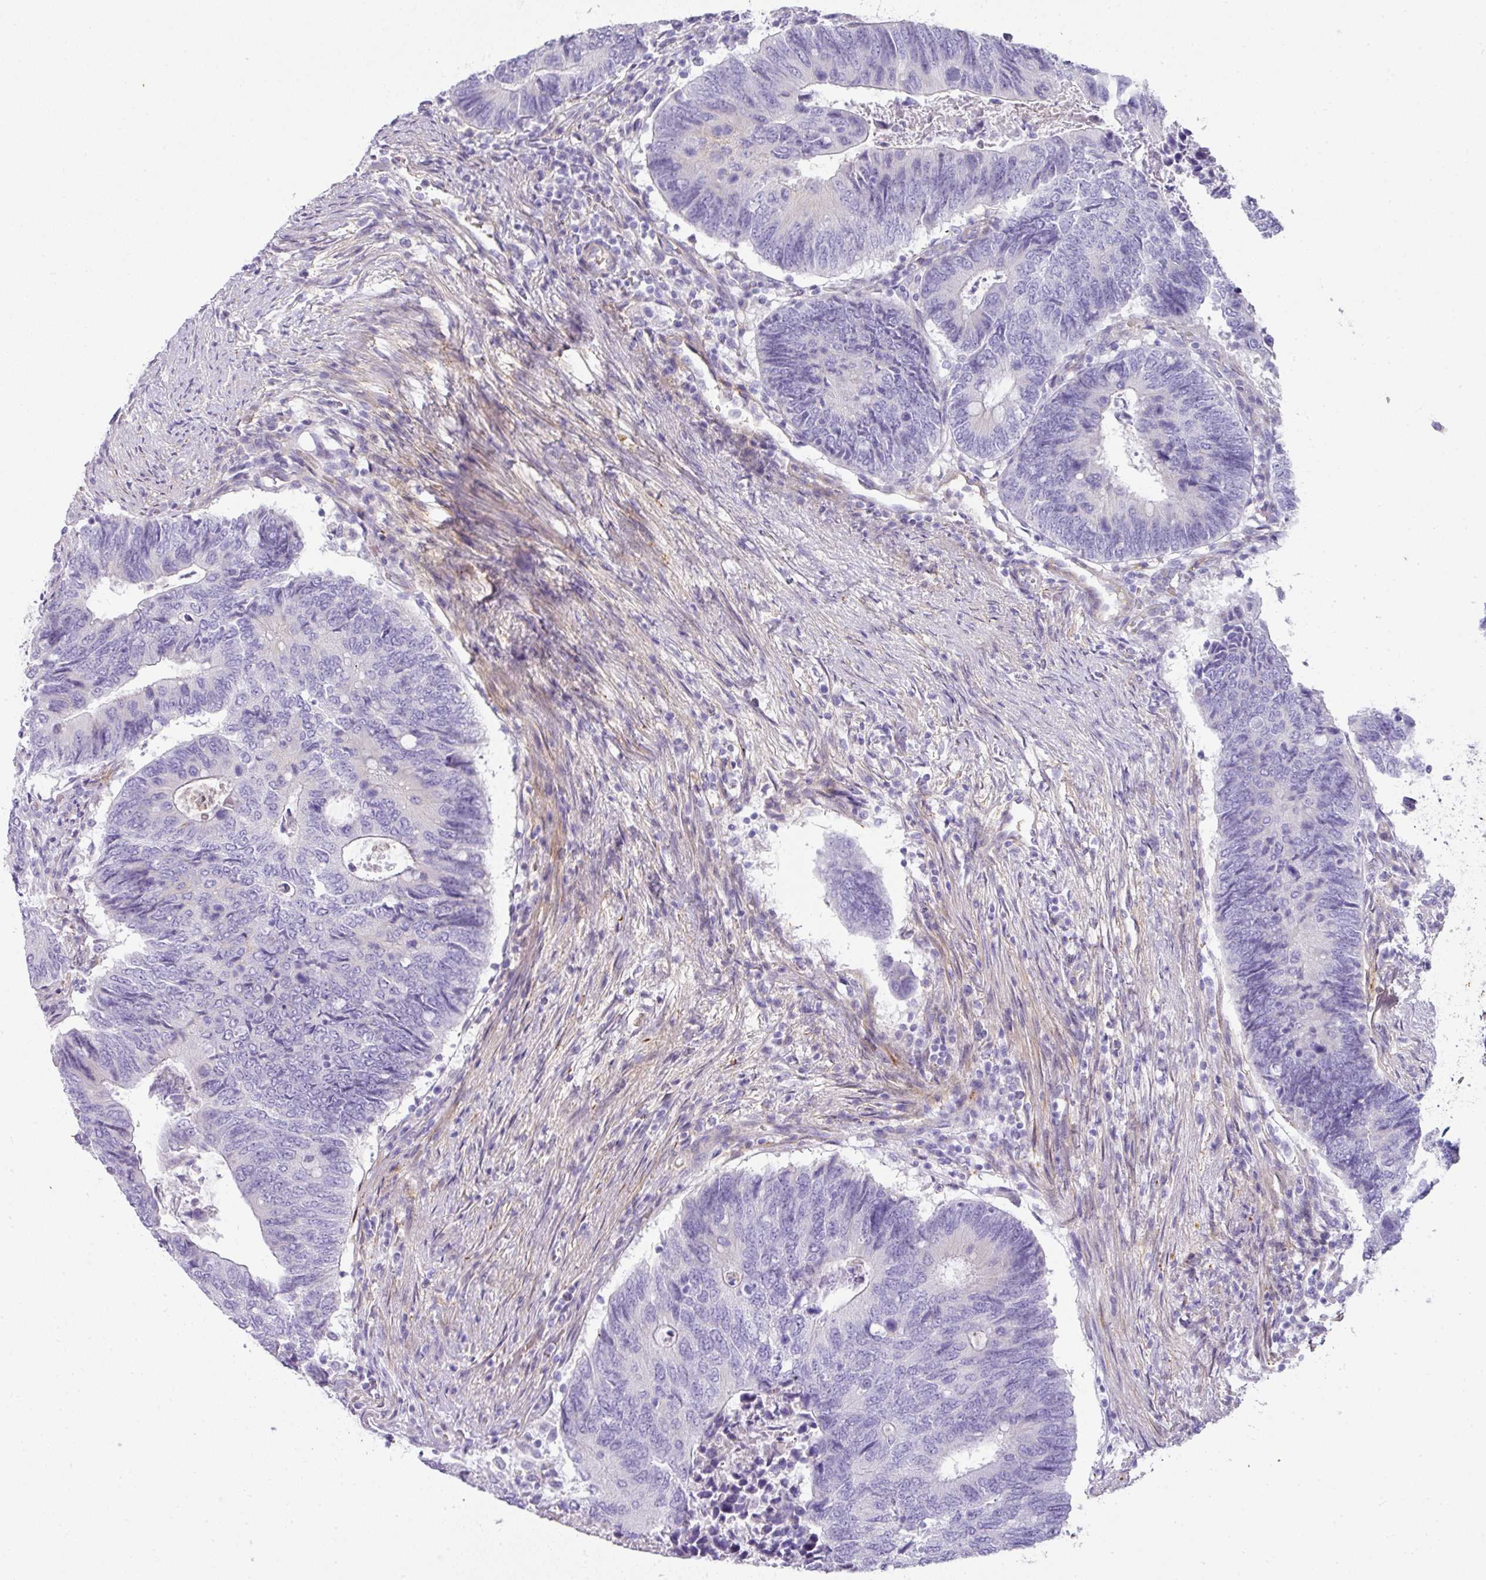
{"staining": {"intensity": "negative", "quantity": "none", "location": "none"}, "tissue": "colorectal cancer", "cell_type": "Tumor cells", "image_type": "cancer", "snomed": [{"axis": "morphology", "description": "Adenocarcinoma, NOS"}, {"axis": "topography", "description": "Colon"}], "caption": "Immunohistochemistry (IHC) photomicrograph of colorectal adenocarcinoma stained for a protein (brown), which demonstrates no staining in tumor cells.", "gene": "OR52N1", "patient": {"sex": "male", "age": 87}}